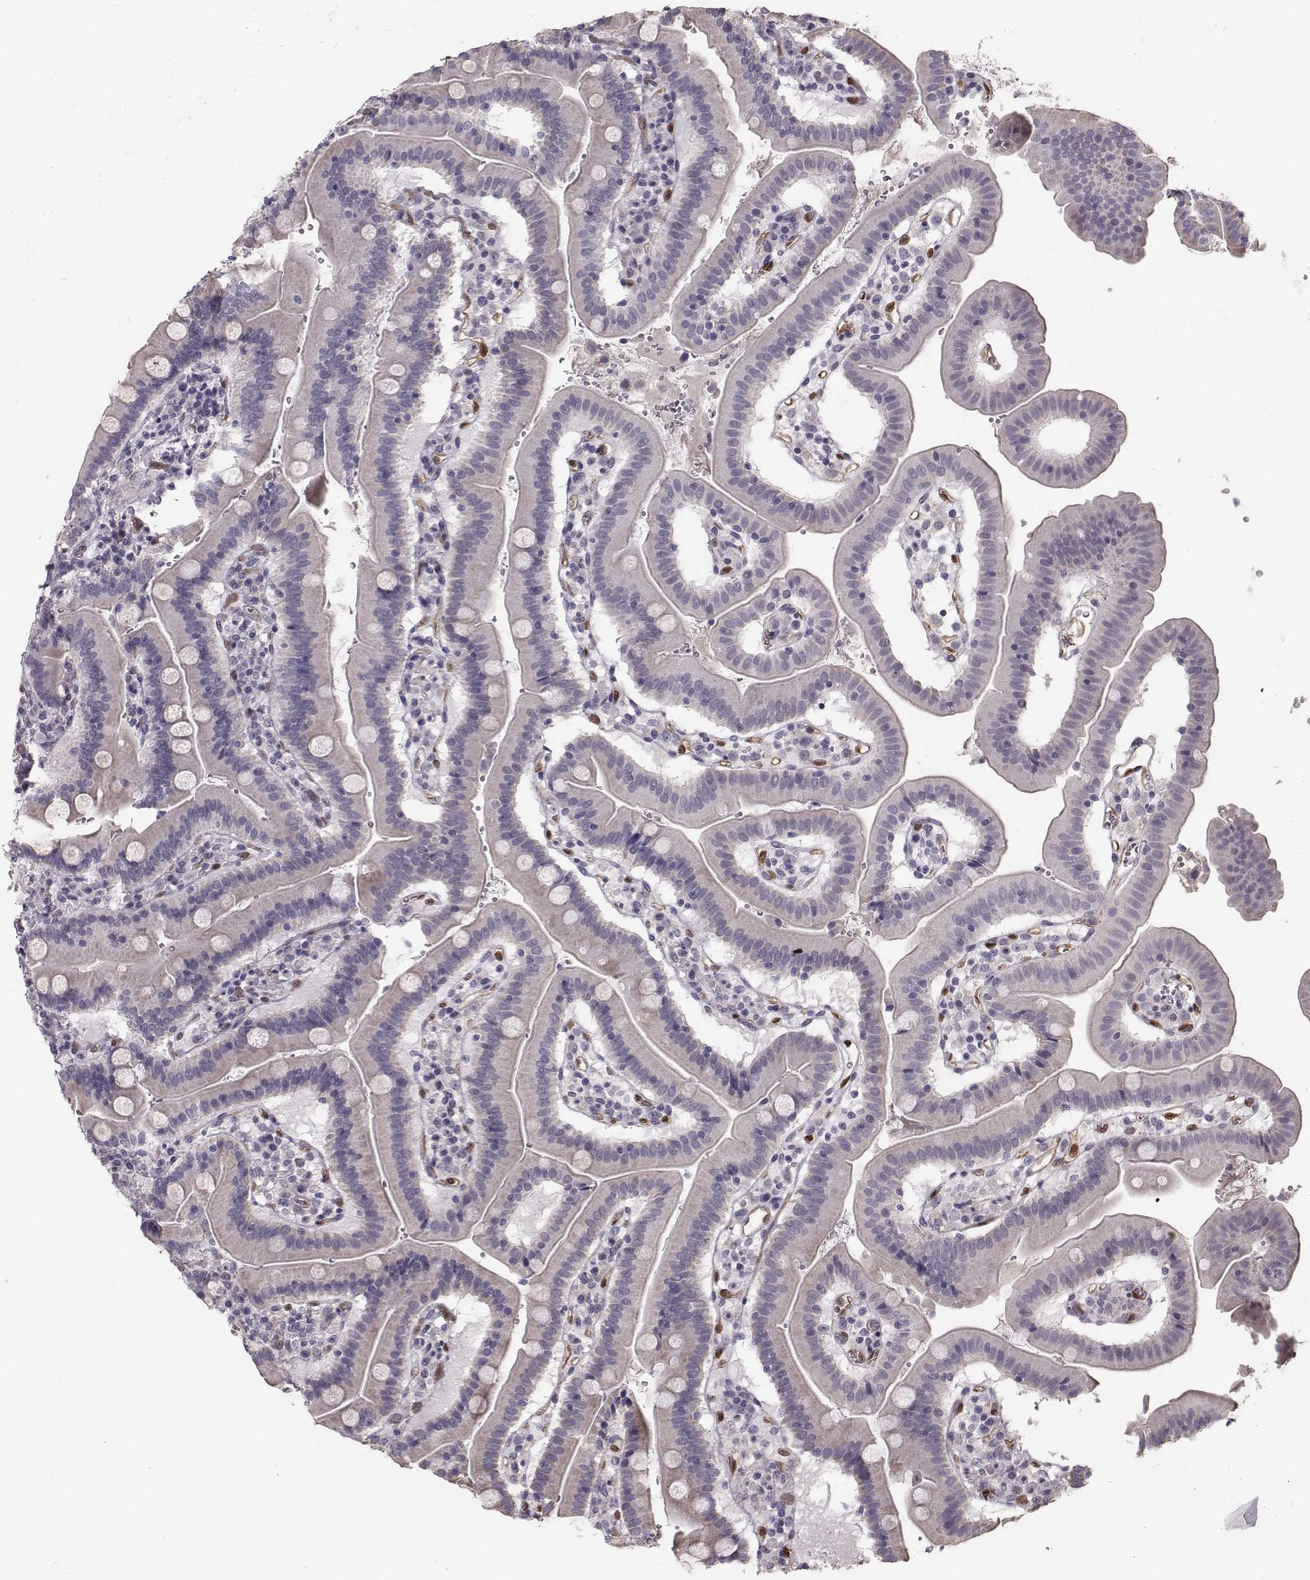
{"staining": {"intensity": "negative", "quantity": "none", "location": "none"}, "tissue": "duodenum", "cell_type": "Glandular cells", "image_type": "normal", "snomed": [{"axis": "morphology", "description": "Normal tissue, NOS"}, {"axis": "topography", "description": "Duodenum"}], "caption": "IHC image of normal human duodenum stained for a protein (brown), which demonstrates no positivity in glandular cells.", "gene": "POU1F1", "patient": {"sex": "female", "age": 62}}